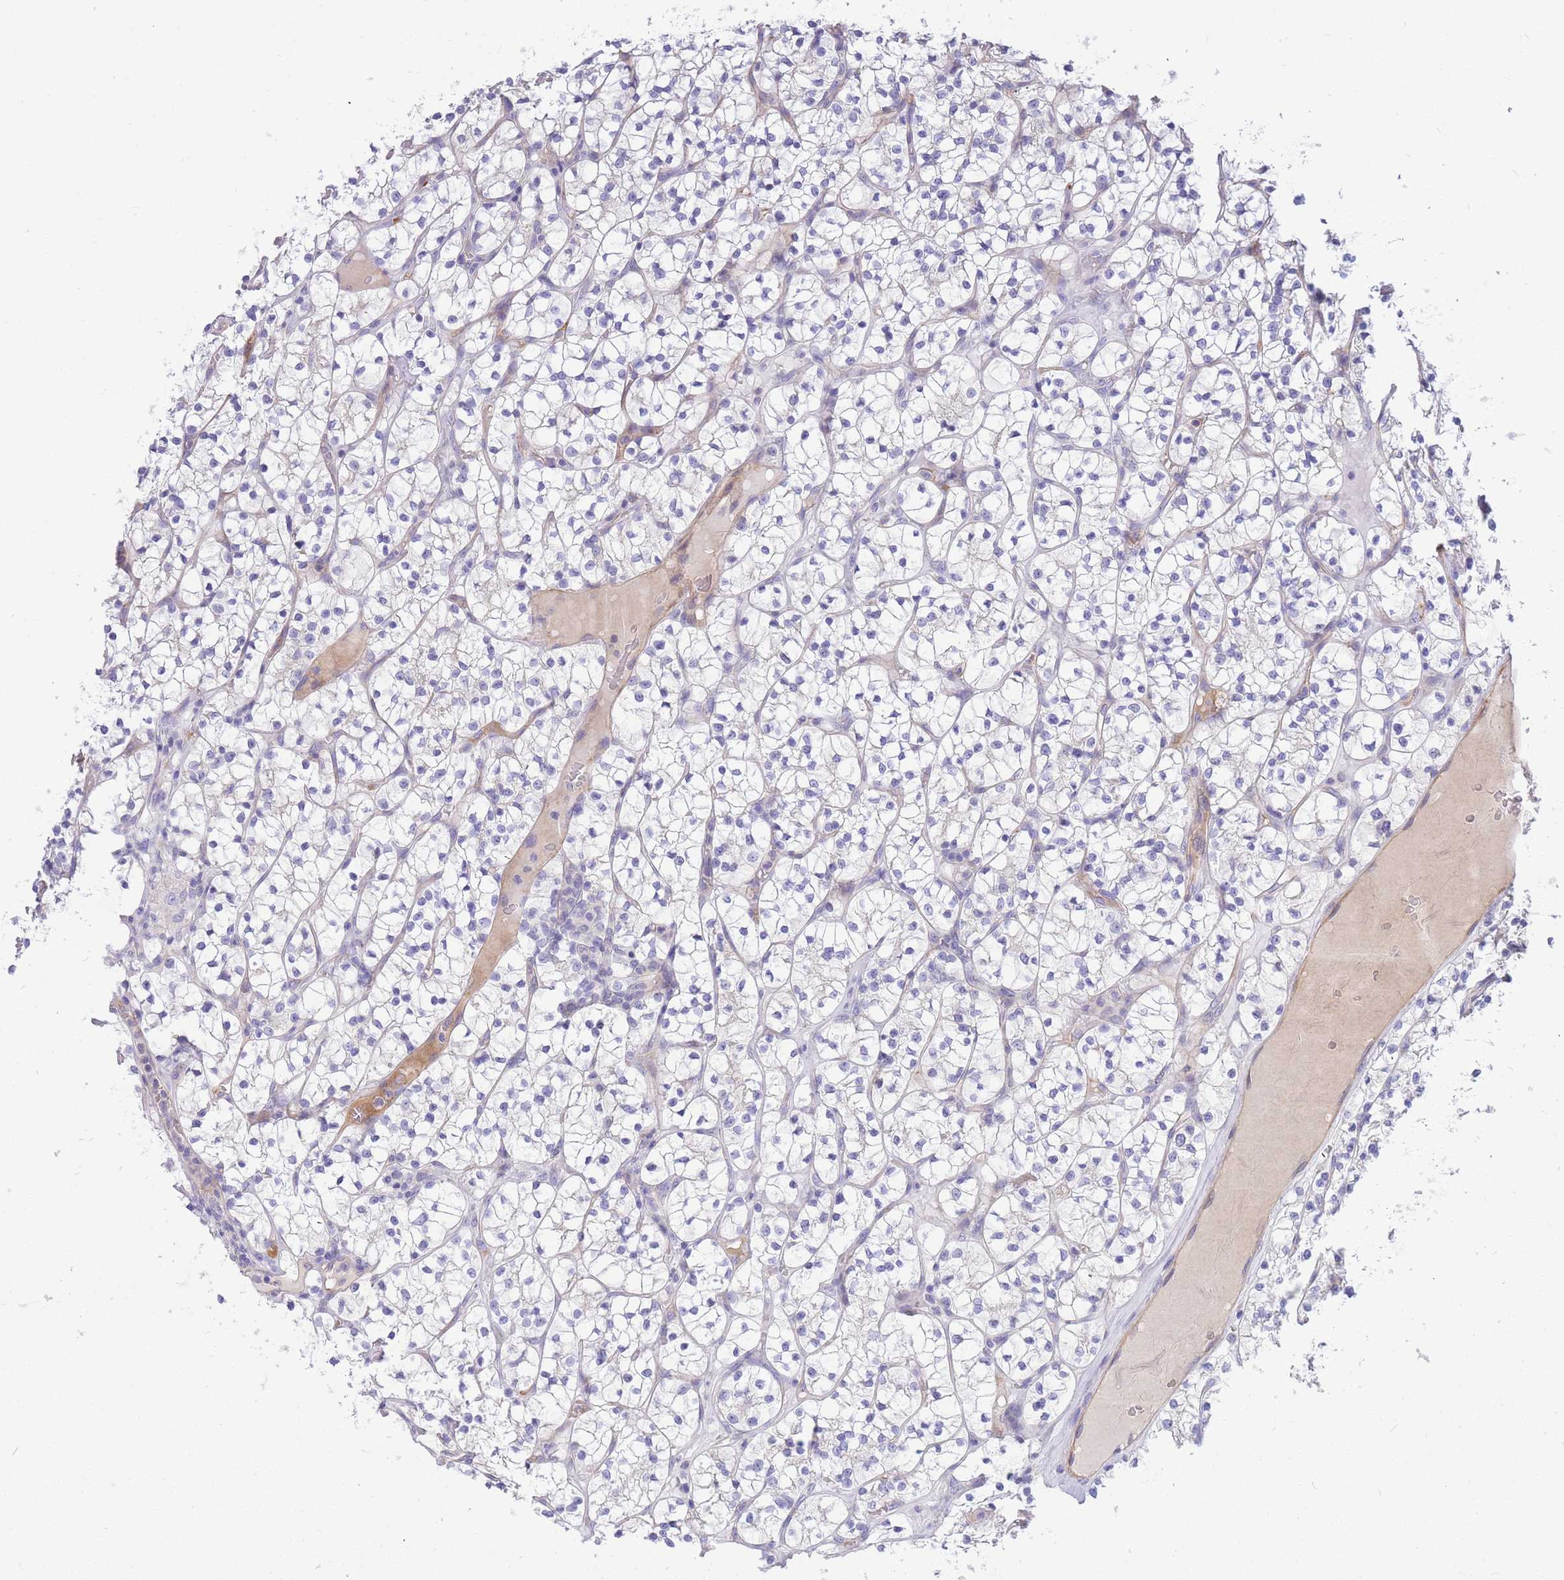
{"staining": {"intensity": "negative", "quantity": "none", "location": "none"}, "tissue": "renal cancer", "cell_type": "Tumor cells", "image_type": "cancer", "snomed": [{"axis": "morphology", "description": "Adenocarcinoma, NOS"}, {"axis": "topography", "description": "Kidney"}], "caption": "High magnification brightfield microscopy of renal cancer stained with DAB (brown) and counterstained with hematoxylin (blue): tumor cells show no significant expression.", "gene": "SULT1A1", "patient": {"sex": "female", "age": 64}}